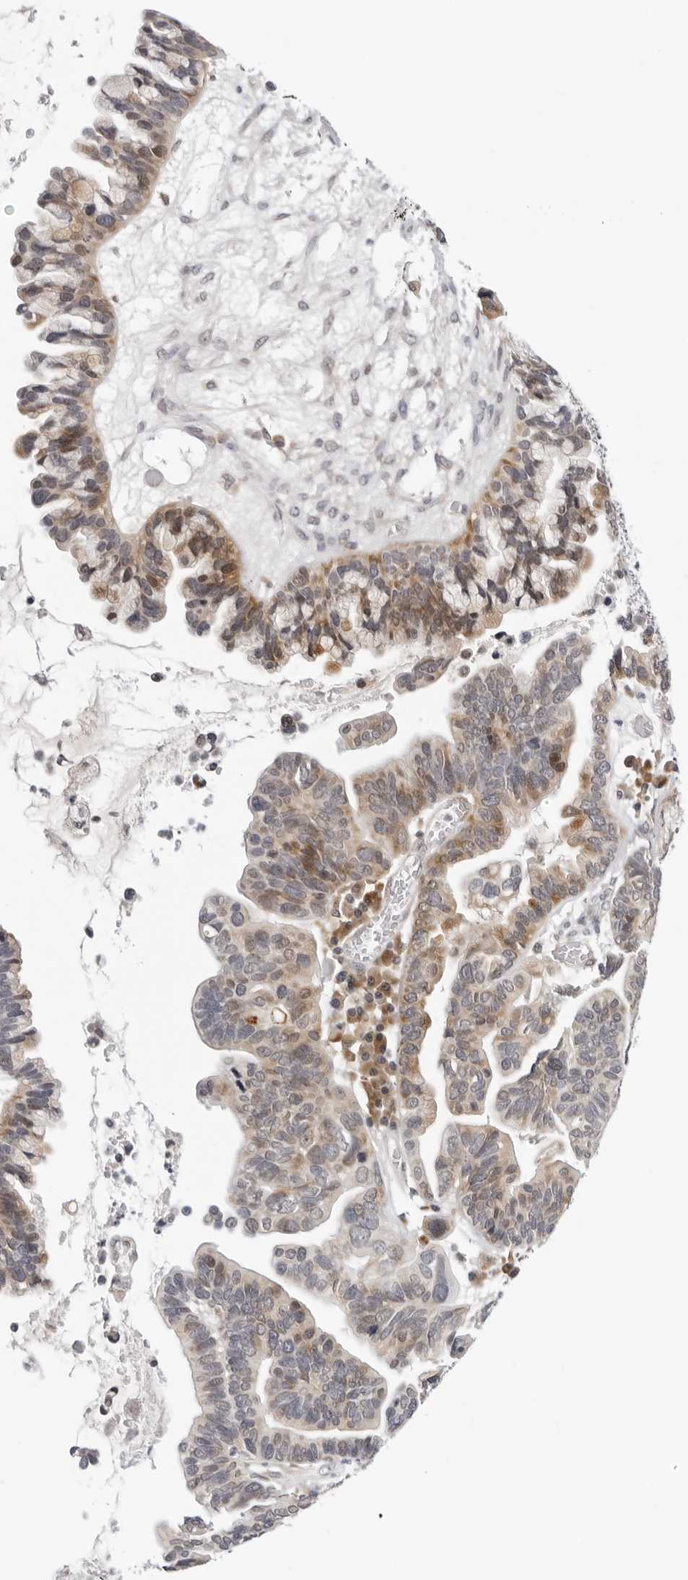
{"staining": {"intensity": "moderate", "quantity": "25%-75%", "location": "cytoplasmic/membranous"}, "tissue": "ovarian cancer", "cell_type": "Tumor cells", "image_type": "cancer", "snomed": [{"axis": "morphology", "description": "Cystadenocarcinoma, serous, NOS"}, {"axis": "topography", "description": "Ovary"}], "caption": "A photomicrograph showing moderate cytoplasmic/membranous expression in about 25%-75% of tumor cells in ovarian cancer, as visualized by brown immunohistochemical staining.", "gene": "PRUNE1", "patient": {"sex": "female", "age": 56}}